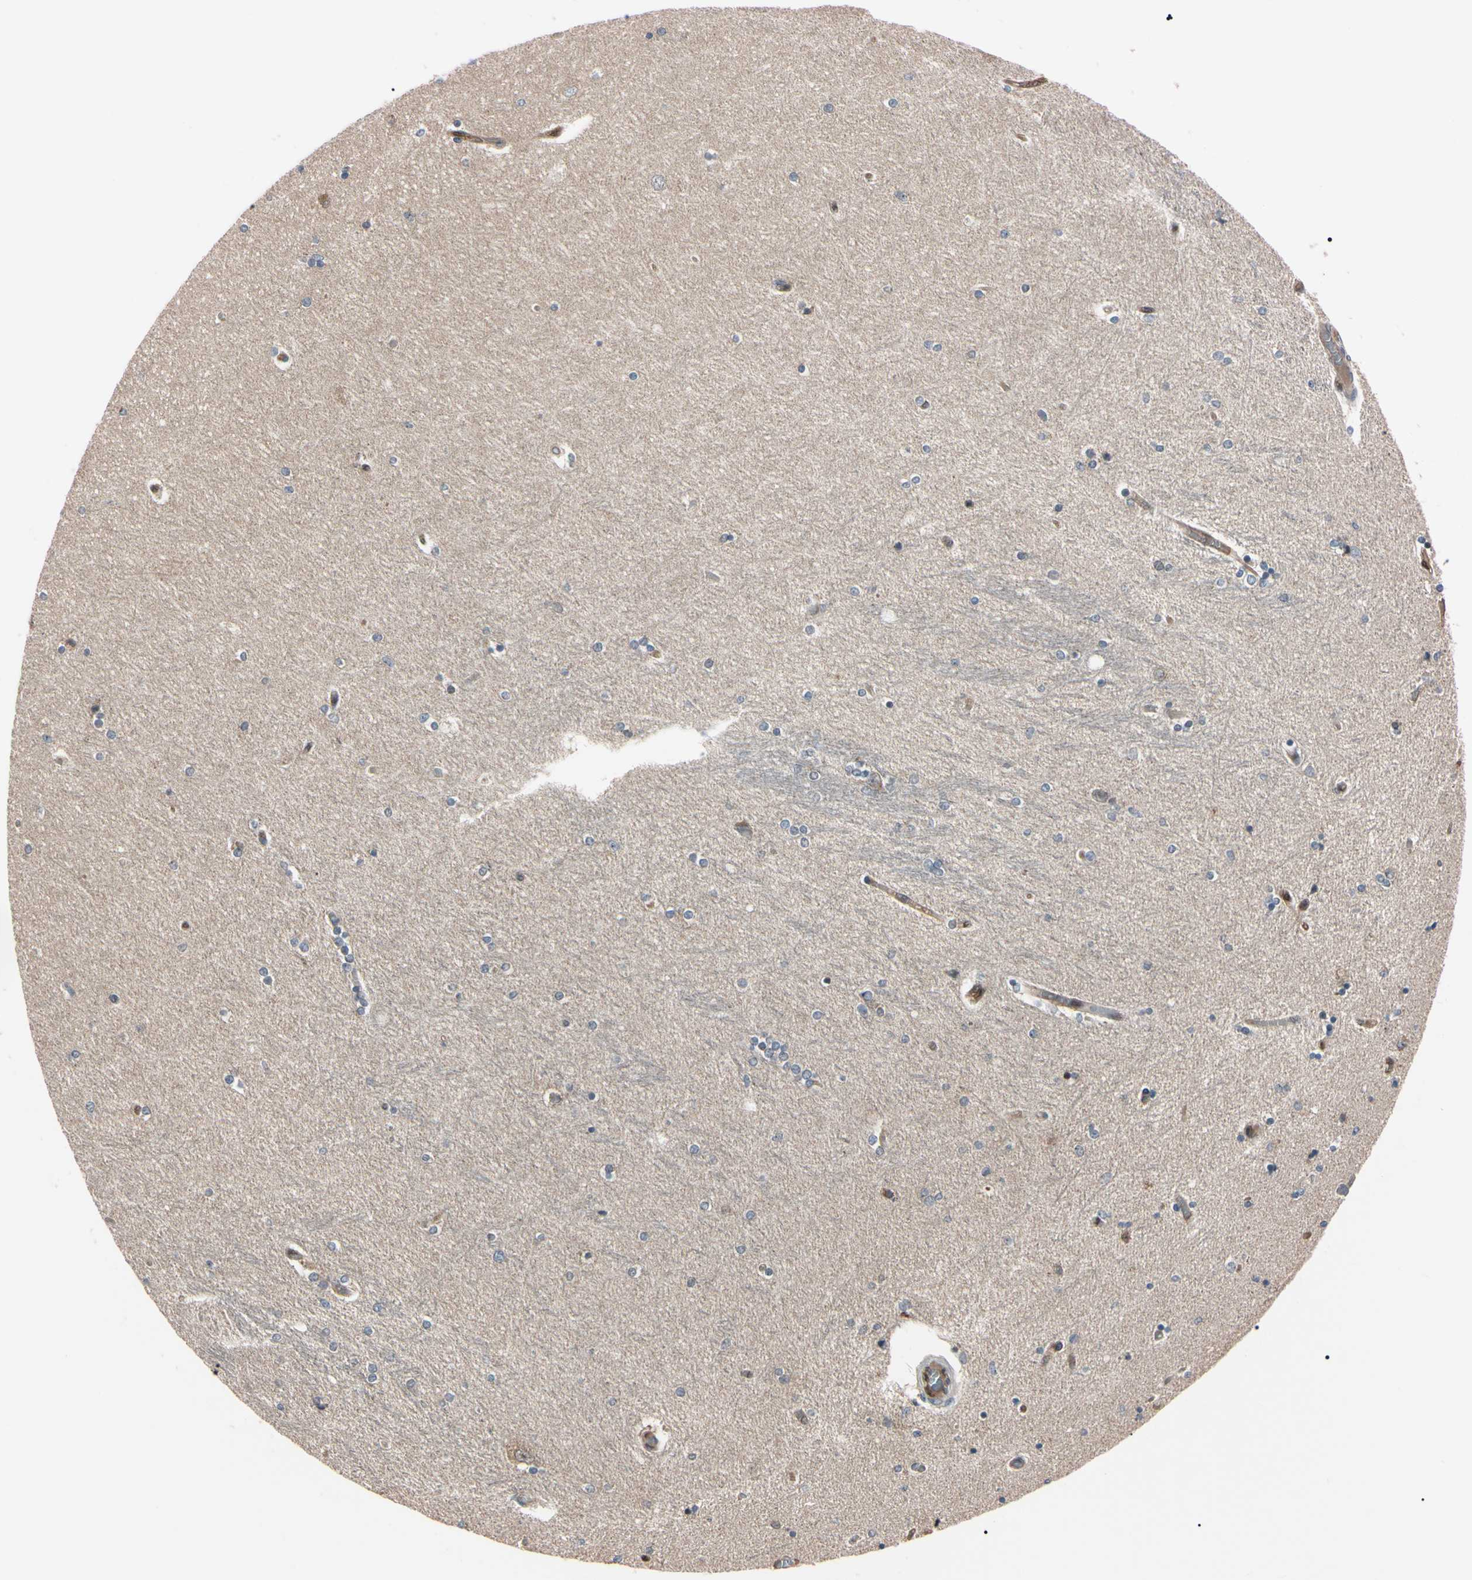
{"staining": {"intensity": "negative", "quantity": "none", "location": "none"}, "tissue": "hippocampus", "cell_type": "Glial cells", "image_type": "normal", "snomed": [{"axis": "morphology", "description": "Normal tissue, NOS"}, {"axis": "topography", "description": "Hippocampus"}], "caption": "Immunohistochemical staining of benign hippocampus displays no significant staining in glial cells. (DAB immunohistochemistry visualized using brightfield microscopy, high magnification).", "gene": "TRAF5", "patient": {"sex": "female", "age": 54}}